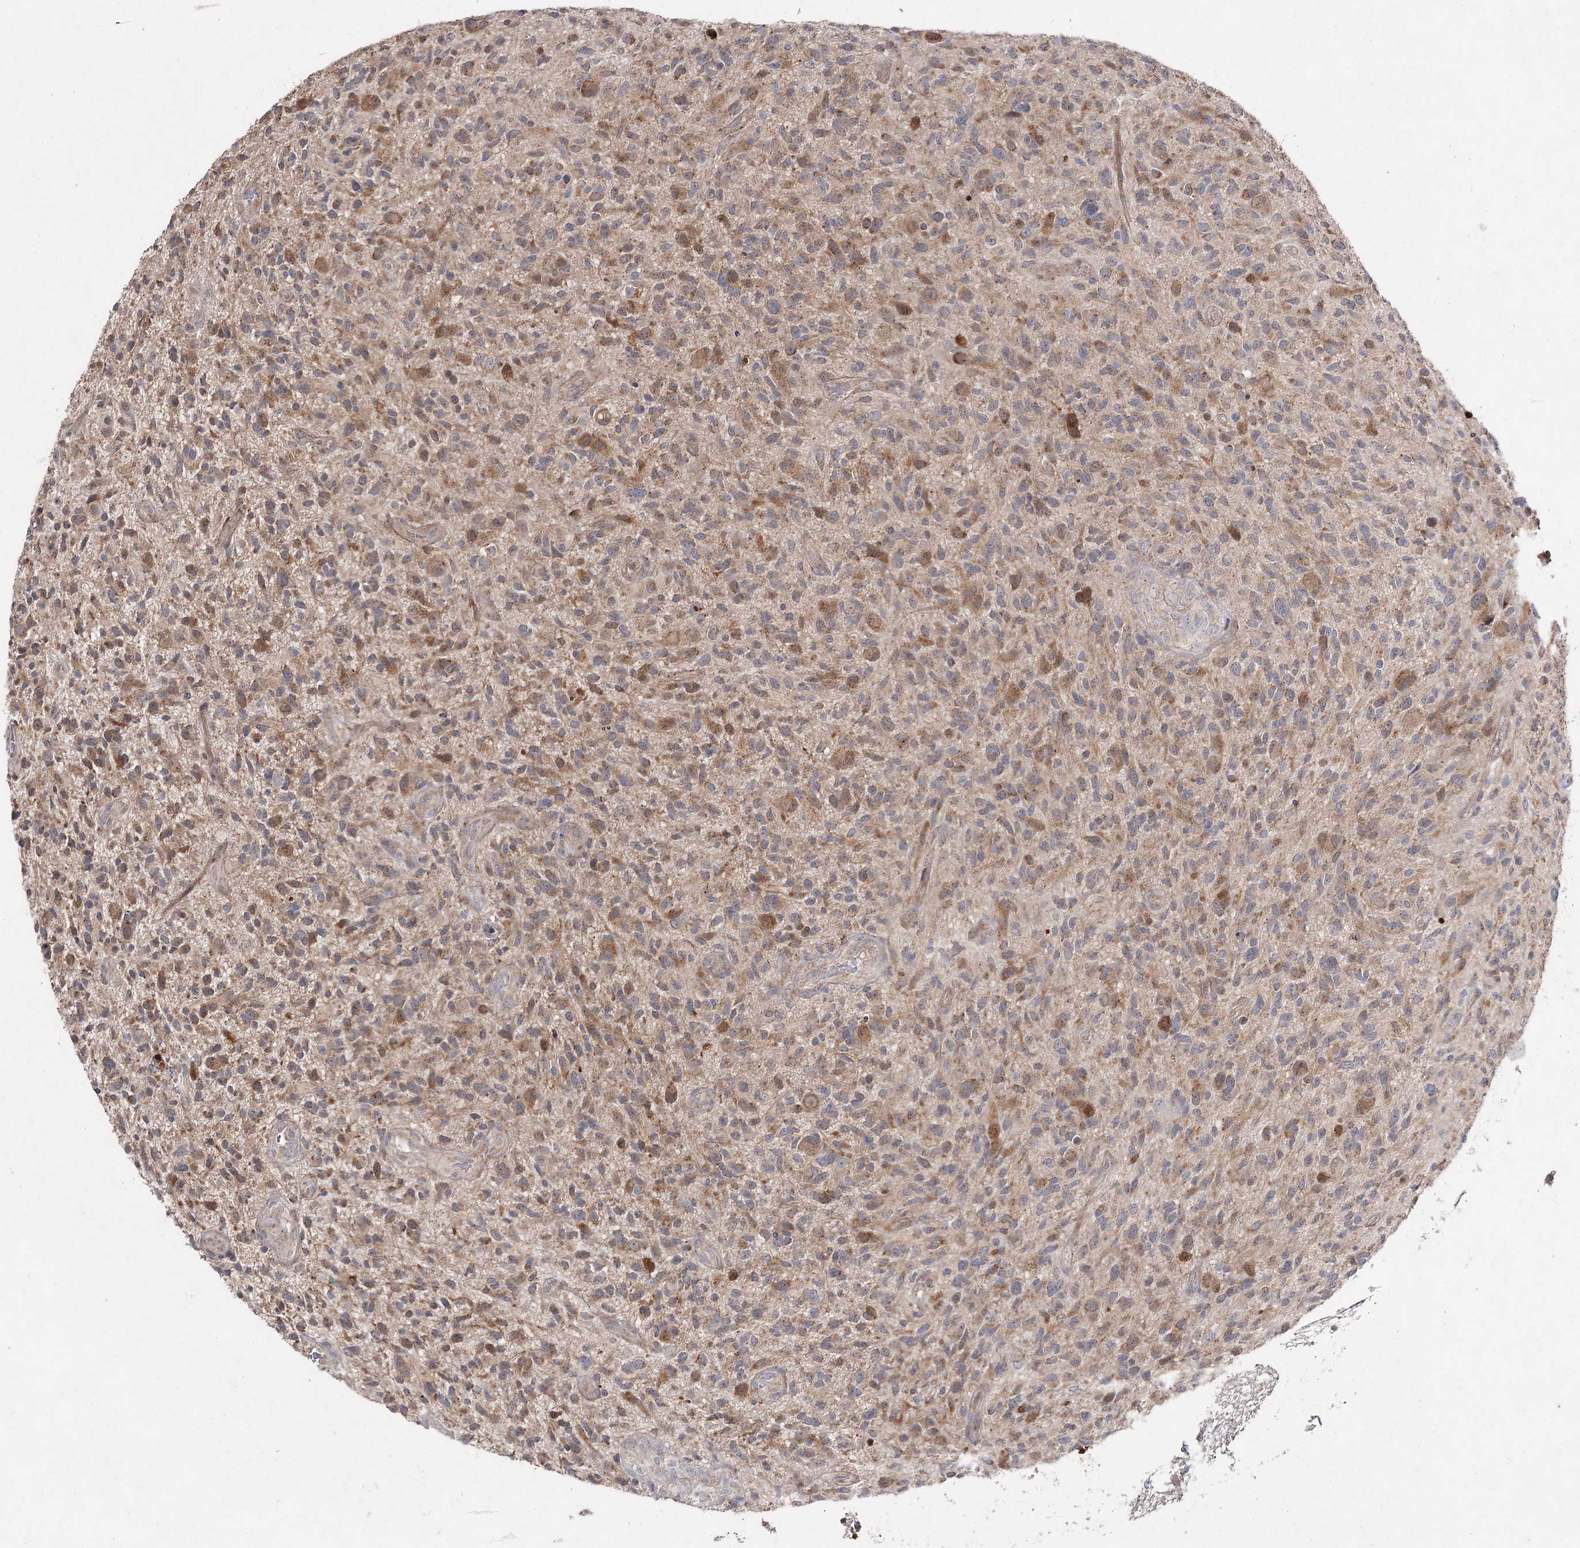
{"staining": {"intensity": "moderate", "quantity": "25%-75%", "location": "cytoplasmic/membranous"}, "tissue": "glioma", "cell_type": "Tumor cells", "image_type": "cancer", "snomed": [{"axis": "morphology", "description": "Glioma, malignant, High grade"}, {"axis": "topography", "description": "Brain"}], "caption": "DAB (3,3'-diaminobenzidine) immunohistochemical staining of human glioma demonstrates moderate cytoplasmic/membranous protein positivity in approximately 25%-75% of tumor cells.", "gene": "FANCL", "patient": {"sex": "male", "age": 47}}